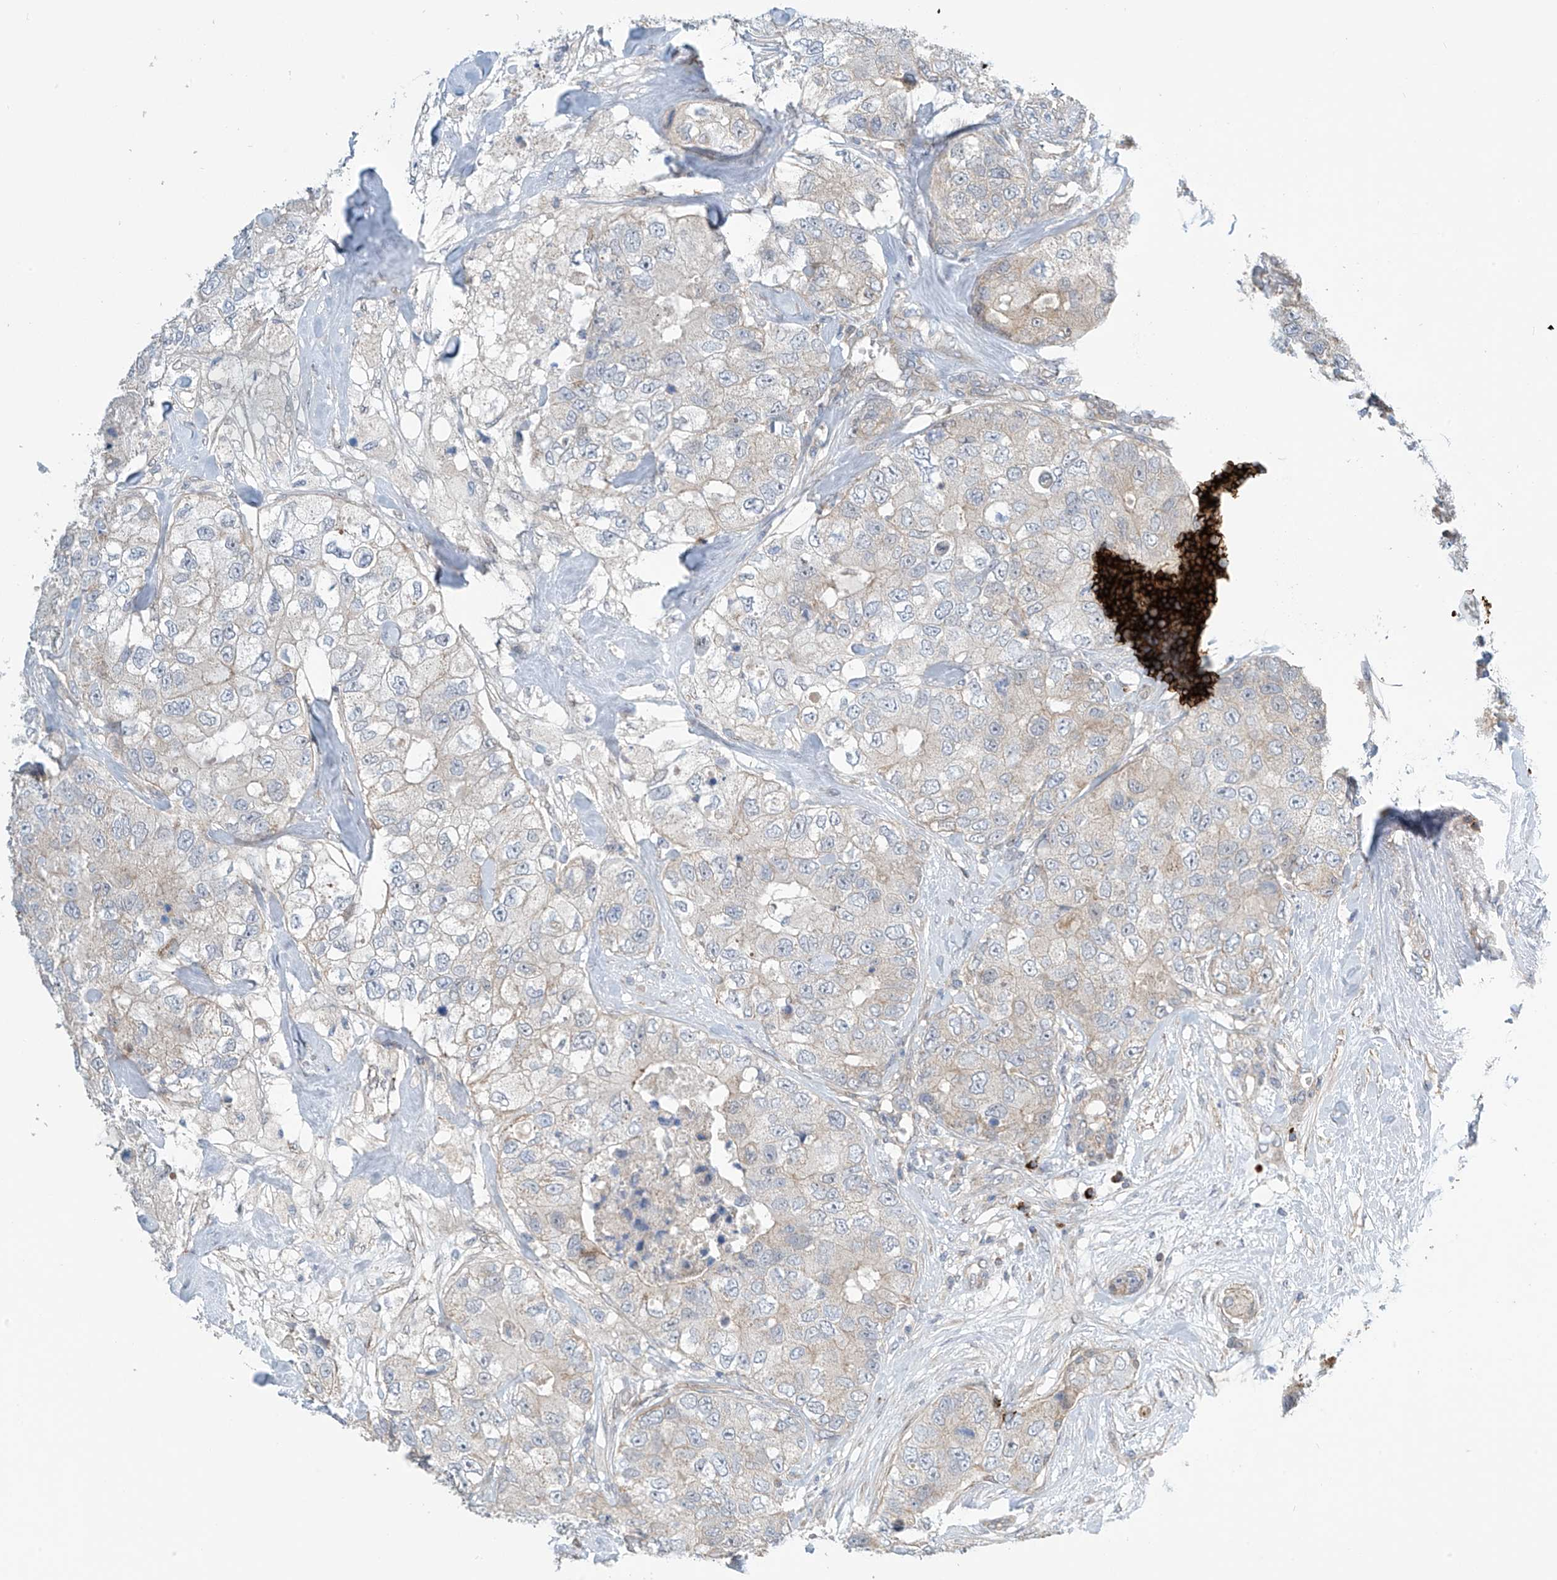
{"staining": {"intensity": "negative", "quantity": "none", "location": "none"}, "tissue": "breast cancer", "cell_type": "Tumor cells", "image_type": "cancer", "snomed": [{"axis": "morphology", "description": "Duct carcinoma"}, {"axis": "topography", "description": "Breast"}], "caption": "IHC of invasive ductal carcinoma (breast) exhibits no positivity in tumor cells. Nuclei are stained in blue.", "gene": "IBA57", "patient": {"sex": "female", "age": 62}}